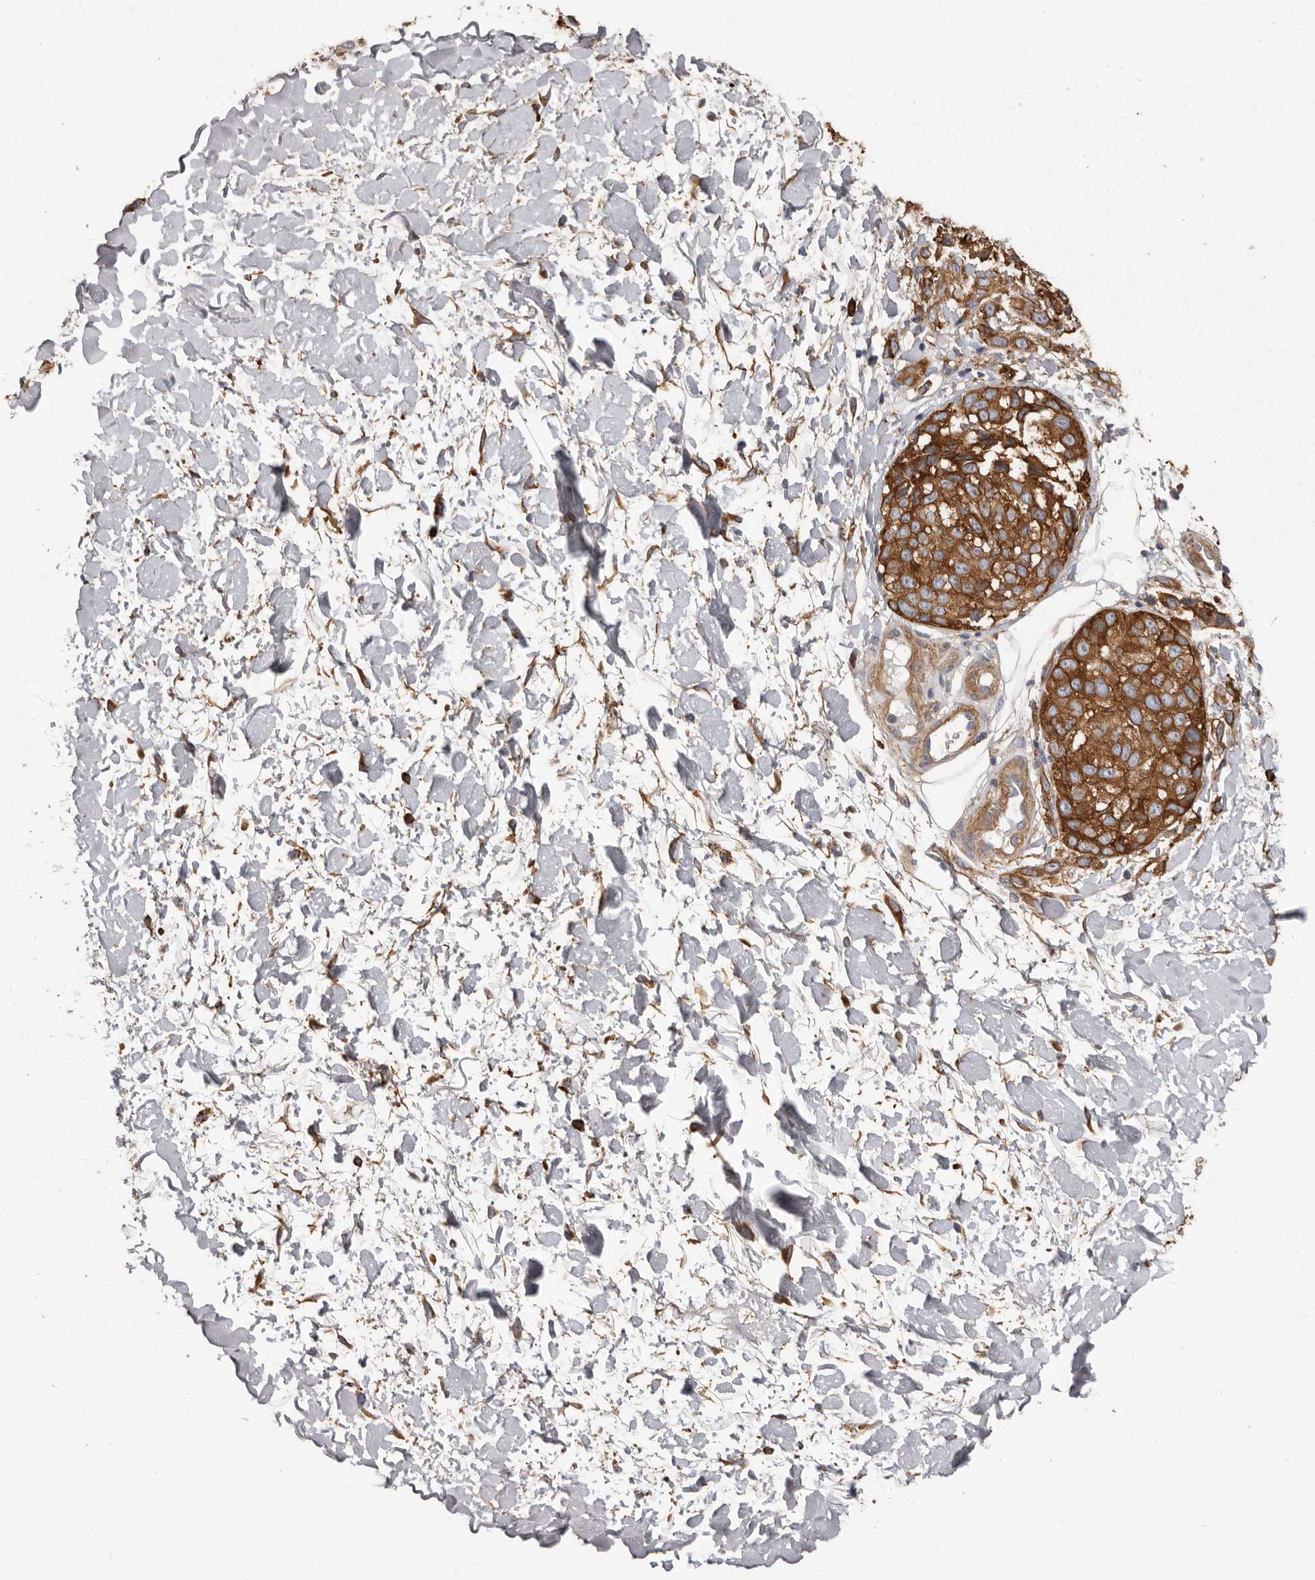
{"staining": {"intensity": "strong", "quantity": ">75%", "location": "cytoplasmic/membranous"}, "tissue": "melanoma", "cell_type": "Tumor cells", "image_type": "cancer", "snomed": [{"axis": "morphology", "description": "Malignant melanoma, Metastatic site"}, {"axis": "topography", "description": "Skin"}], "caption": "Strong cytoplasmic/membranous positivity is seen in about >75% of tumor cells in malignant melanoma (metastatic site).", "gene": "ENAH", "patient": {"sex": "female", "age": 72}}